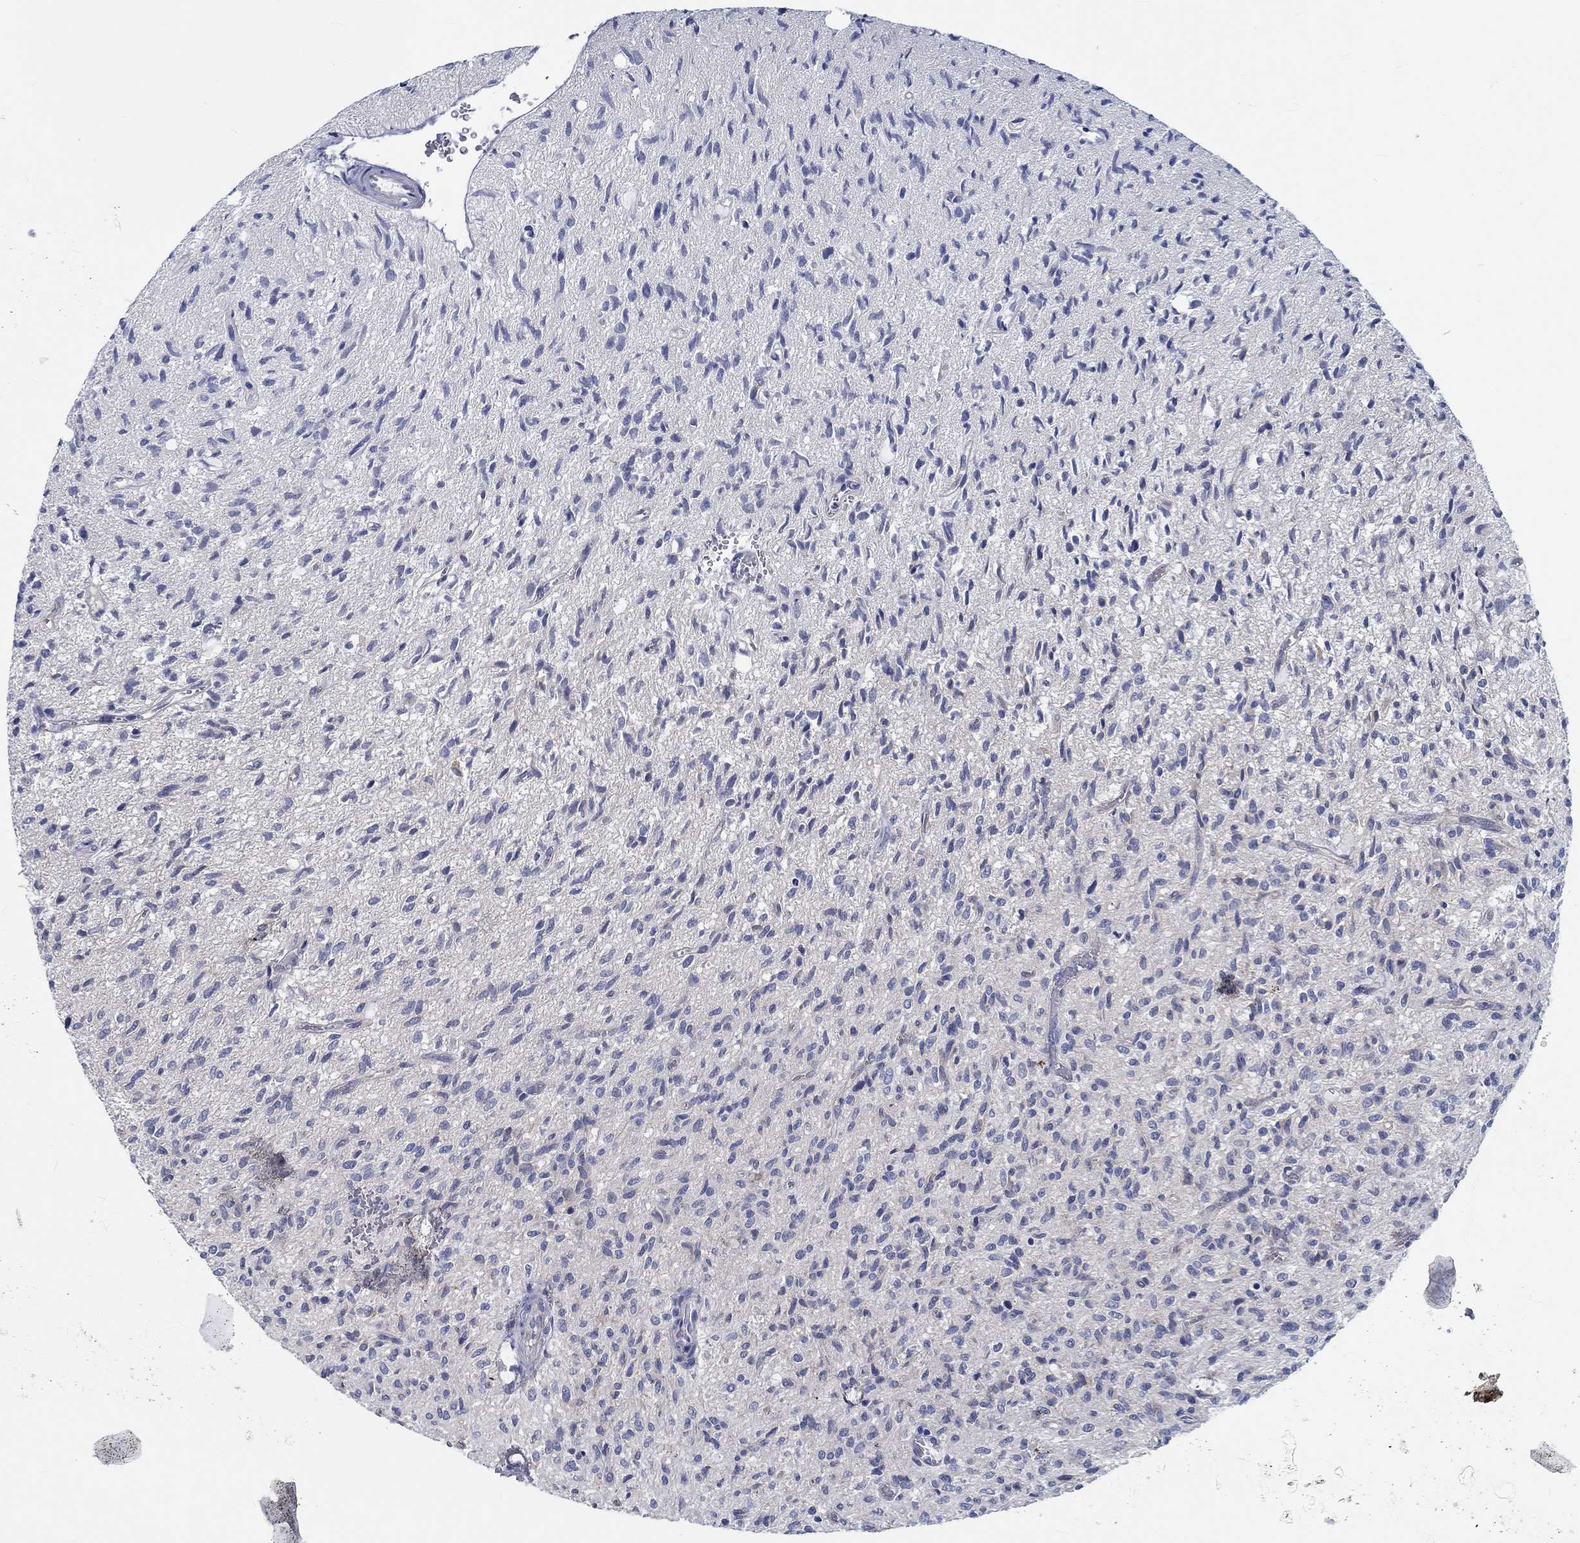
{"staining": {"intensity": "negative", "quantity": "none", "location": "none"}, "tissue": "glioma", "cell_type": "Tumor cells", "image_type": "cancer", "snomed": [{"axis": "morphology", "description": "Glioma, malignant, High grade"}, {"axis": "topography", "description": "Brain"}], "caption": "IHC image of malignant glioma (high-grade) stained for a protein (brown), which displays no positivity in tumor cells. (DAB (3,3'-diaminobenzidine) immunohistochemistry (IHC) visualized using brightfield microscopy, high magnification).", "gene": "MYBPC1", "patient": {"sex": "male", "age": 64}}